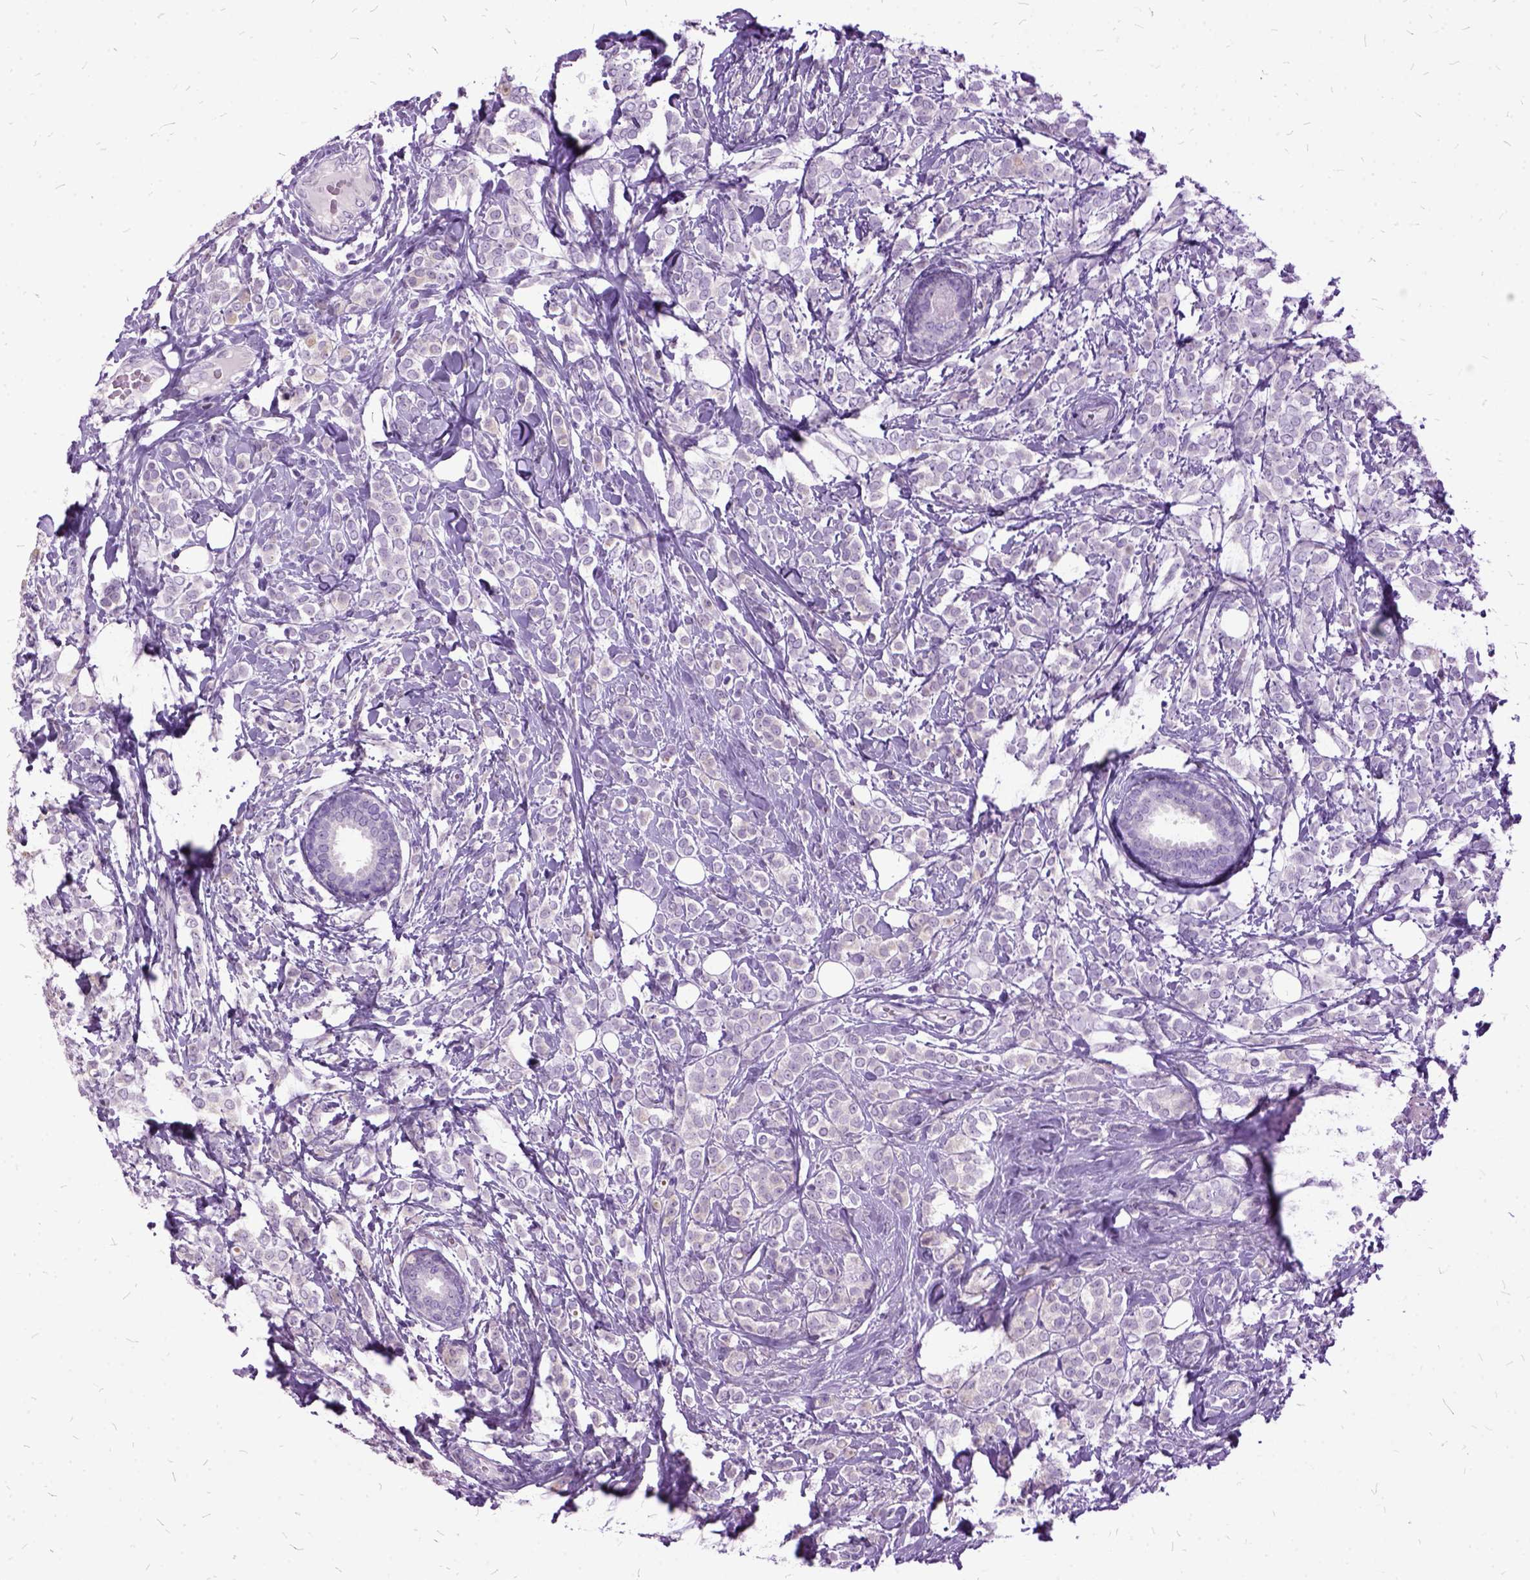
{"staining": {"intensity": "negative", "quantity": "none", "location": "none"}, "tissue": "breast cancer", "cell_type": "Tumor cells", "image_type": "cancer", "snomed": [{"axis": "morphology", "description": "Lobular carcinoma"}, {"axis": "topography", "description": "Breast"}], "caption": "Immunohistochemistry (IHC) histopathology image of human breast cancer (lobular carcinoma) stained for a protein (brown), which reveals no expression in tumor cells.", "gene": "MME", "patient": {"sex": "female", "age": 49}}